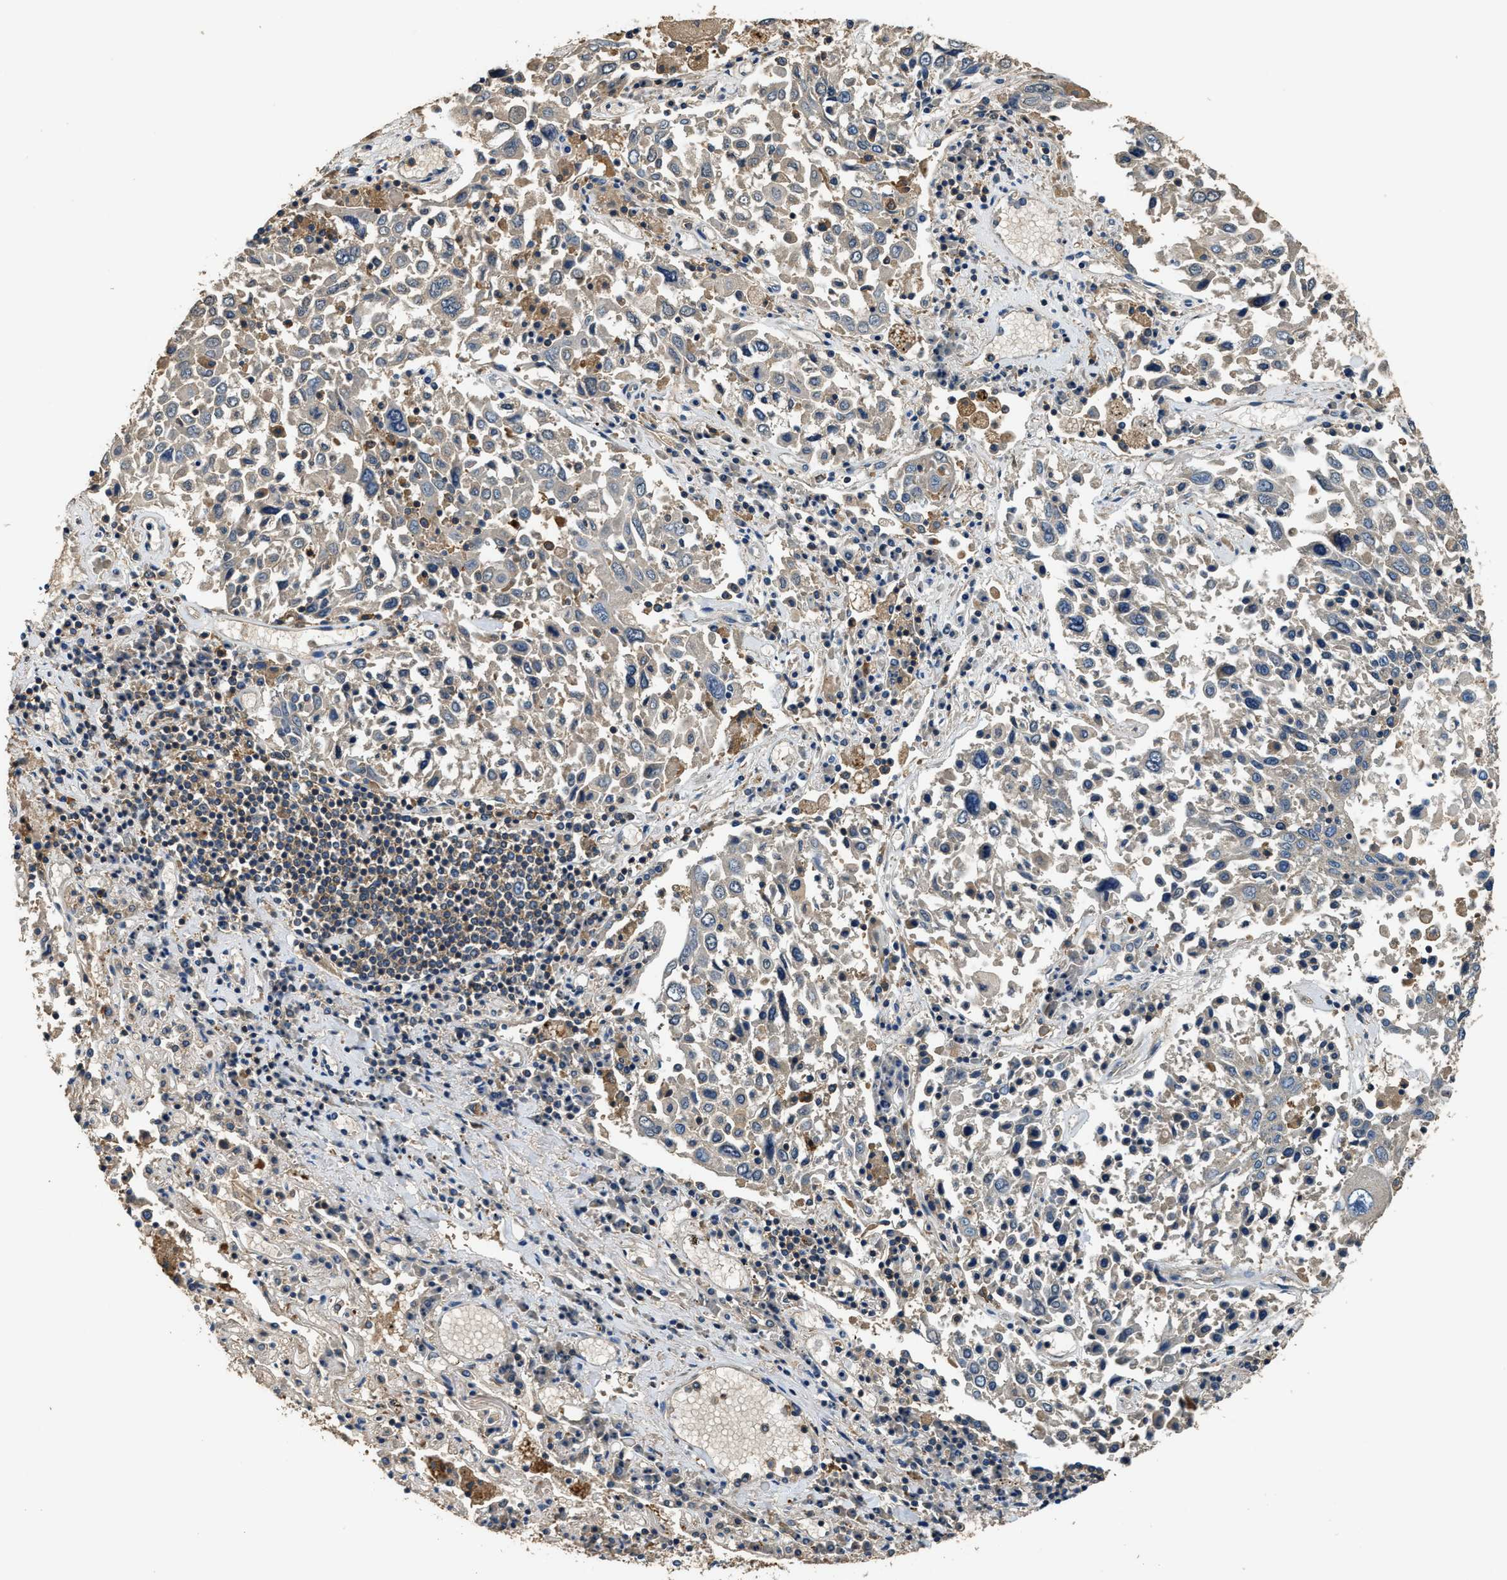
{"staining": {"intensity": "weak", "quantity": "25%-75%", "location": "cytoplasmic/membranous"}, "tissue": "lung cancer", "cell_type": "Tumor cells", "image_type": "cancer", "snomed": [{"axis": "morphology", "description": "Squamous cell carcinoma, NOS"}, {"axis": "topography", "description": "Lung"}], "caption": "Immunohistochemical staining of lung cancer (squamous cell carcinoma) shows weak cytoplasmic/membranous protein positivity in approximately 25%-75% of tumor cells.", "gene": "BLOC1S1", "patient": {"sex": "male", "age": 65}}